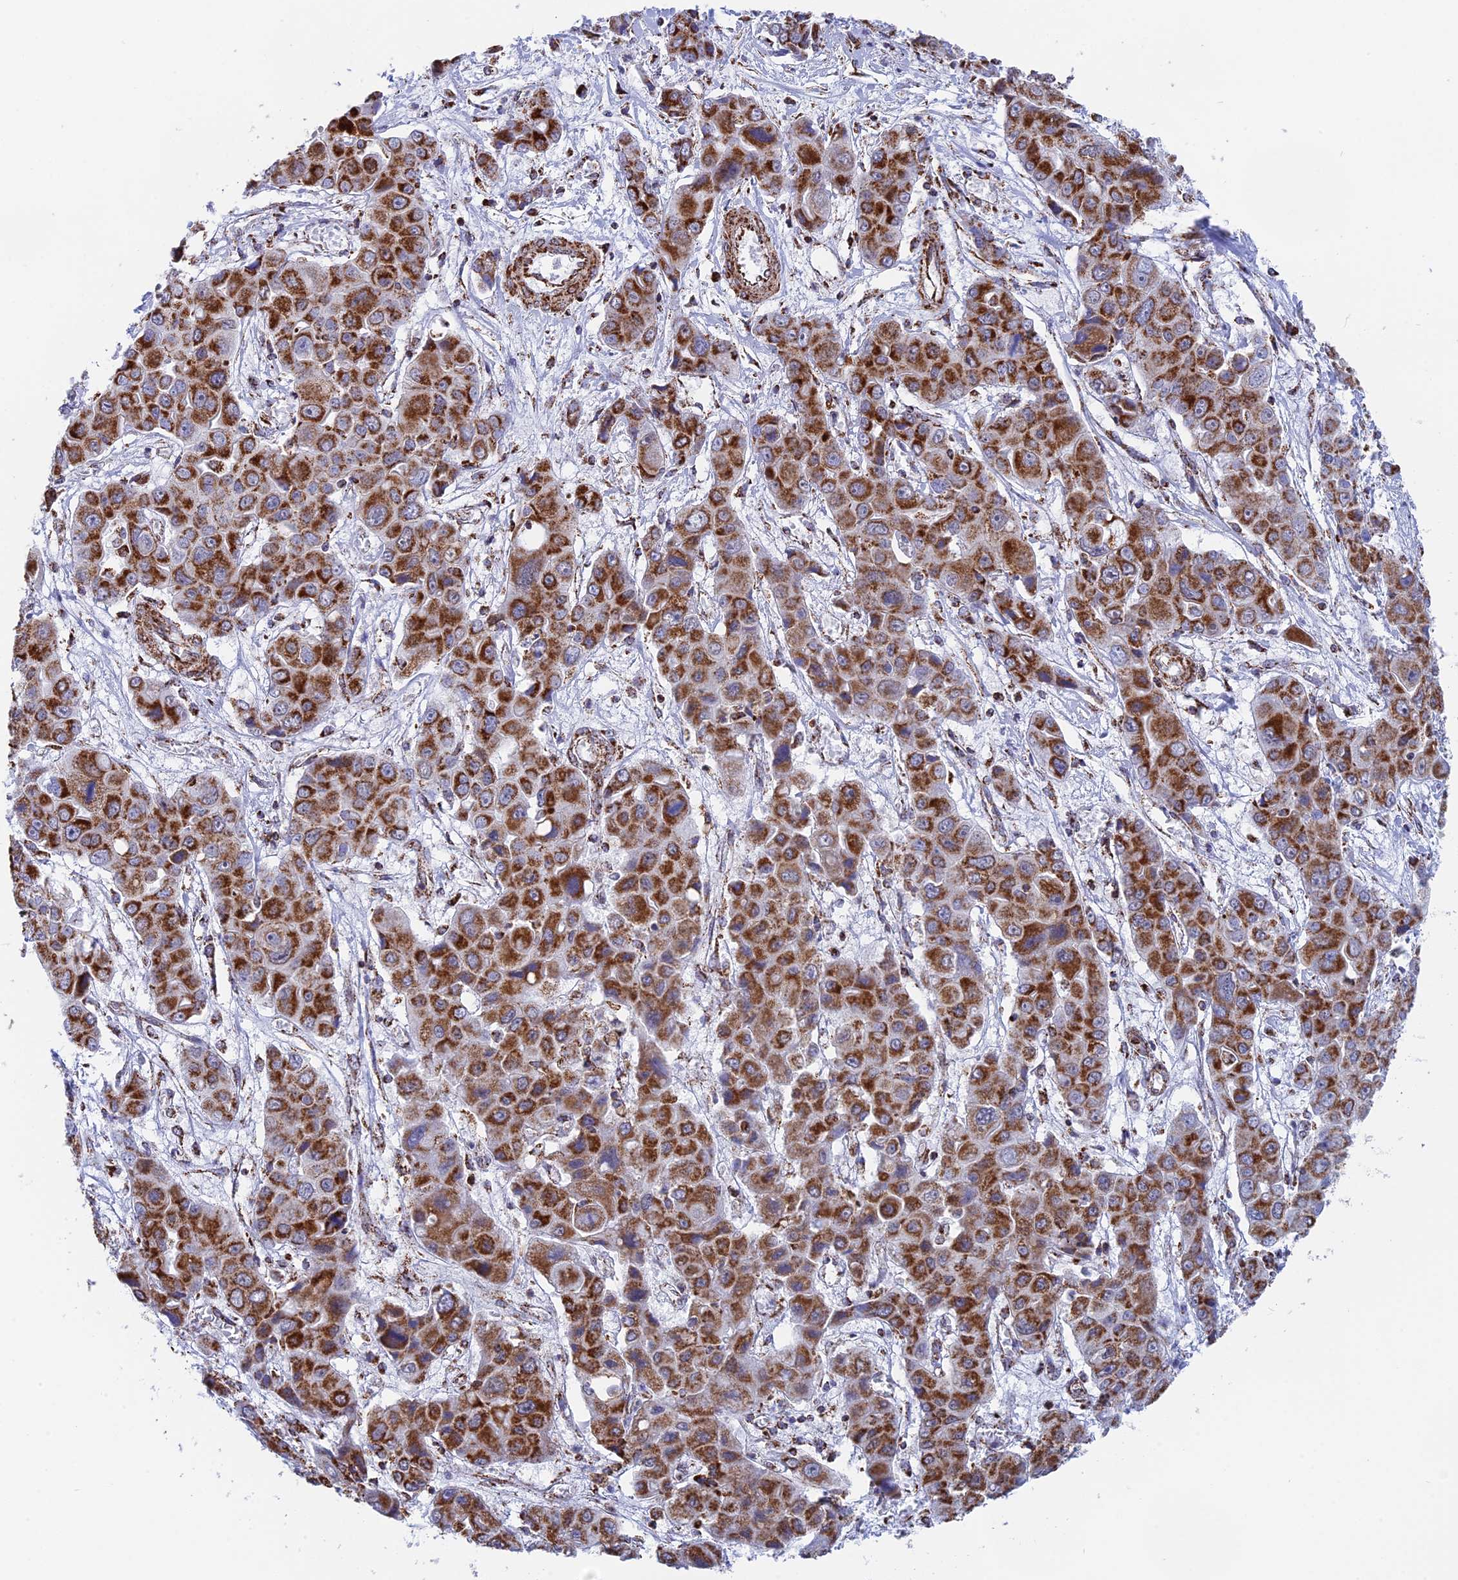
{"staining": {"intensity": "strong", "quantity": ">75%", "location": "cytoplasmic/membranous"}, "tissue": "liver cancer", "cell_type": "Tumor cells", "image_type": "cancer", "snomed": [{"axis": "morphology", "description": "Cholangiocarcinoma"}, {"axis": "topography", "description": "Liver"}], "caption": "An immunohistochemistry image of tumor tissue is shown. Protein staining in brown shows strong cytoplasmic/membranous positivity in liver cholangiocarcinoma within tumor cells.", "gene": "CDC16", "patient": {"sex": "male", "age": 67}}